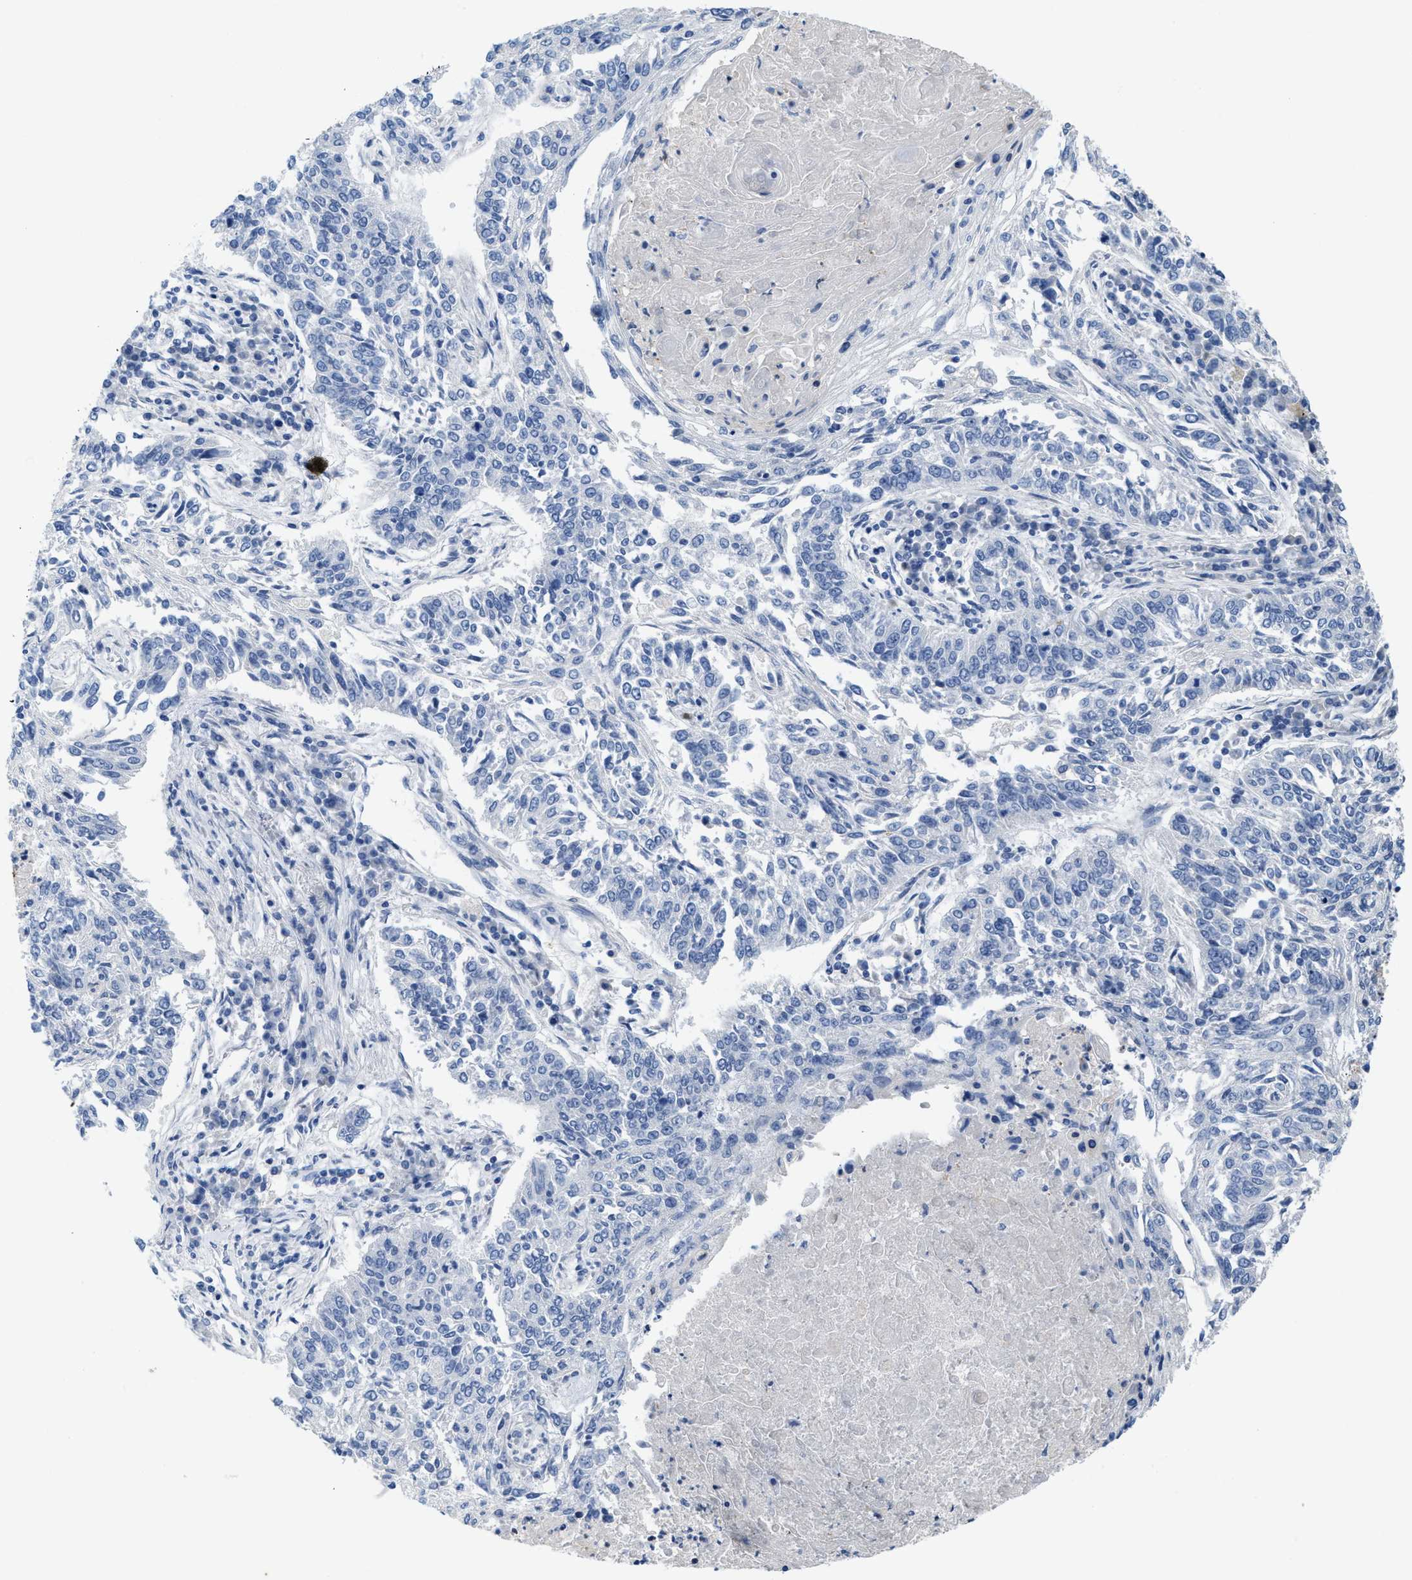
{"staining": {"intensity": "negative", "quantity": "none", "location": "none"}, "tissue": "lung cancer", "cell_type": "Tumor cells", "image_type": "cancer", "snomed": [{"axis": "morphology", "description": "Normal tissue, NOS"}, {"axis": "morphology", "description": "Squamous cell carcinoma, NOS"}, {"axis": "topography", "description": "Cartilage tissue"}, {"axis": "topography", "description": "Bronchus"}, {"axis": "topography", "description": "Lung"}], "caption": "IHC micrograph of neoplastic tissue: lung cancer (squamous cell carcinoma) stained with DAB displays no significant protein expression in tumor cells. The staining was performed using DAB to visualize the protein expression in brown, while the nuclei were stained in blue with hematoxylin (Magnification: 20x).", "gene": "CPA2", "patient": {"sex": "female", "age": 49}}